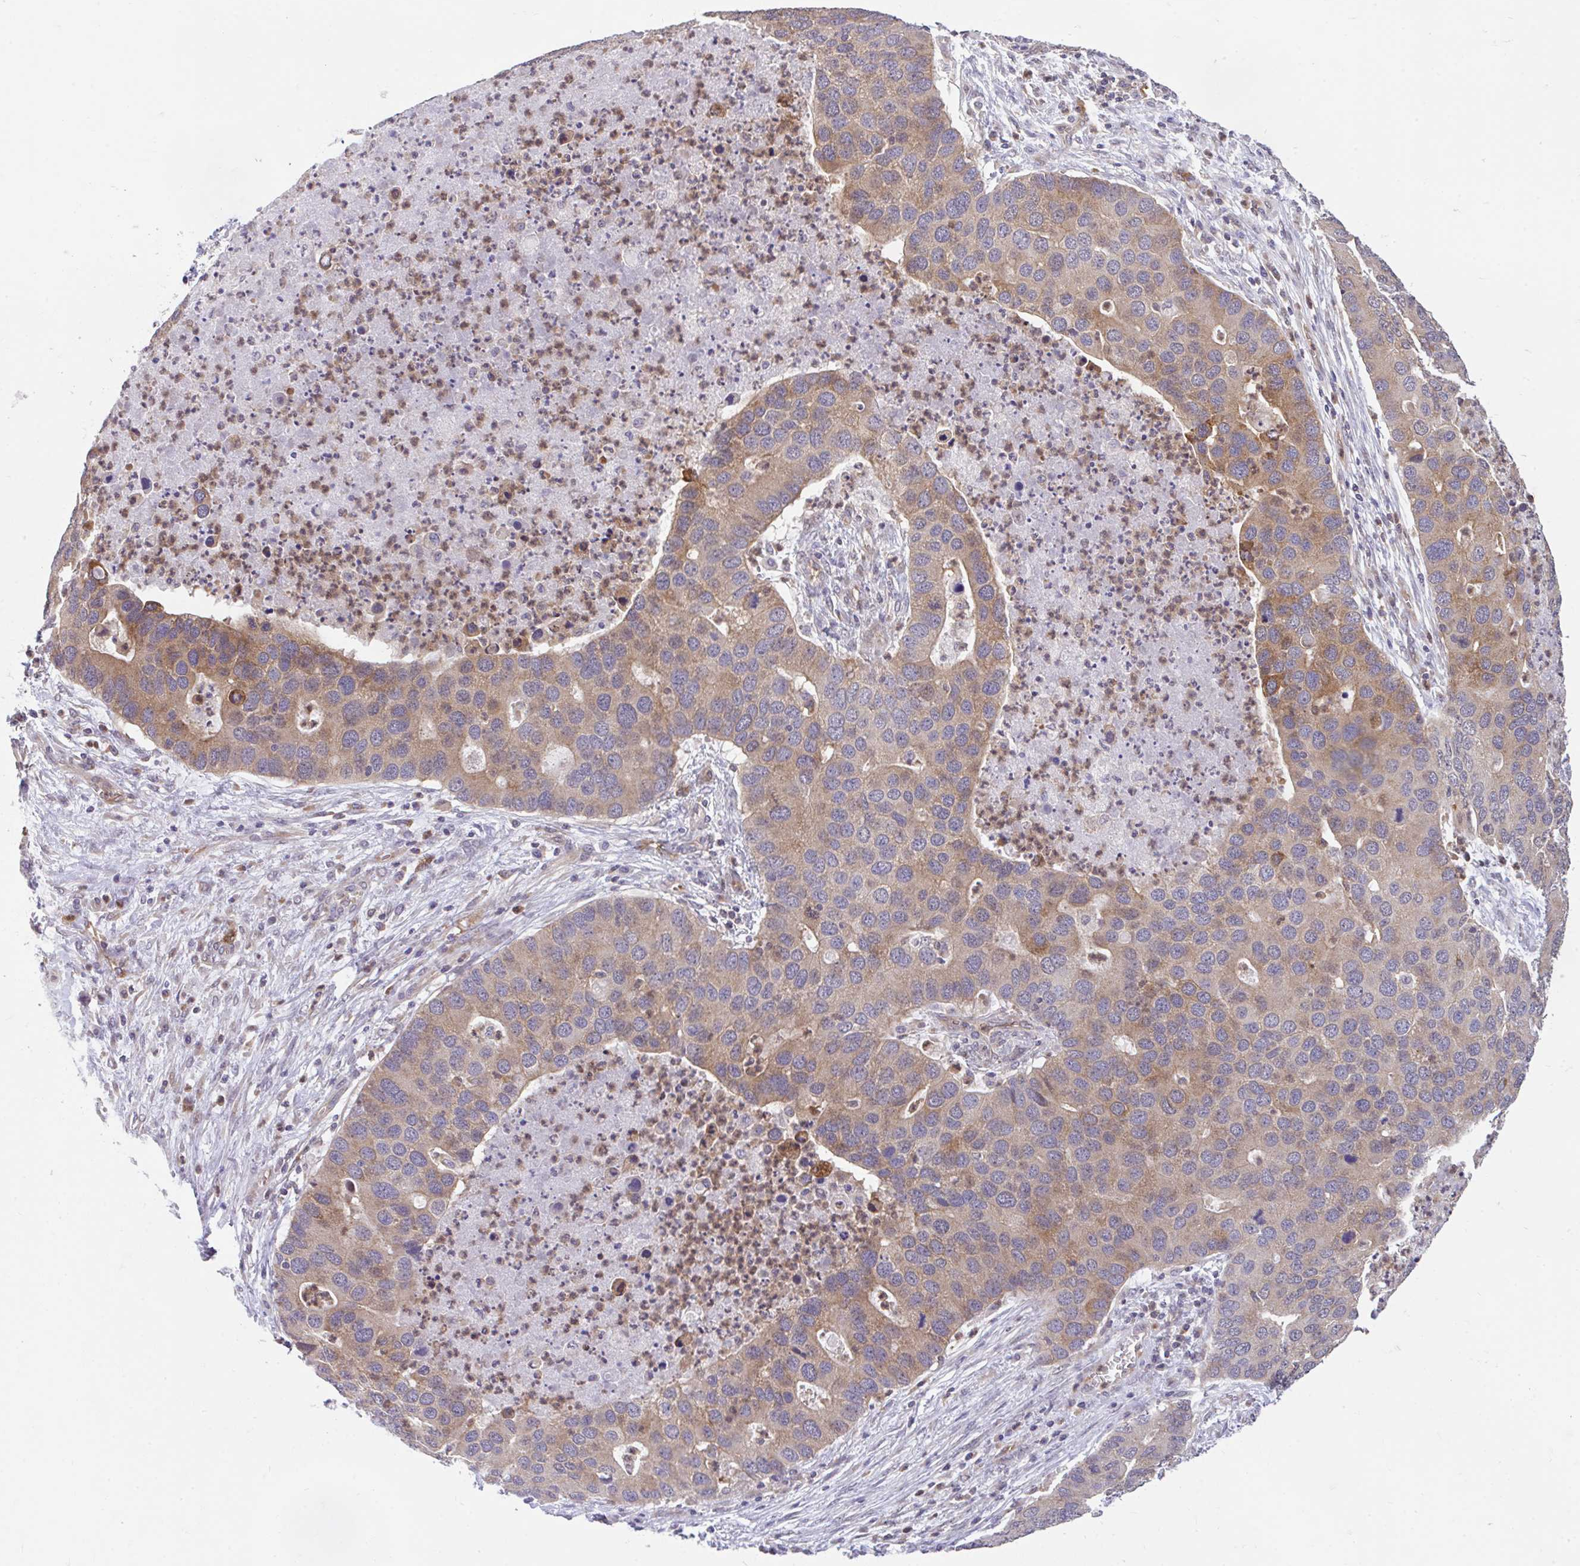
{"staining": {"intensity": "moderate", "quantity": "<25%", "location": "cytoplasmic/membranous"}, "tissue": "lung cancer", "cell_type": "Tumor cells", "image_type": "cancer", "snomed": [{"axis": "morphology", "description": "Aneuploidy"}, {"axis": "morphology", "description": "Adenocarcinoma, NOS"}, {"axis": "topography", "description": "Lymph node"}, {"axis": "topography", "description": "Lung"}], "caption": "DAB immunohistochemical staining of lung cancer demonstrates moderate cytoplasmic/membranous protein expression in about <25% of tumor cells.", "gene": "RALBP1", "patient": {"sex": "female", "age": 74}}